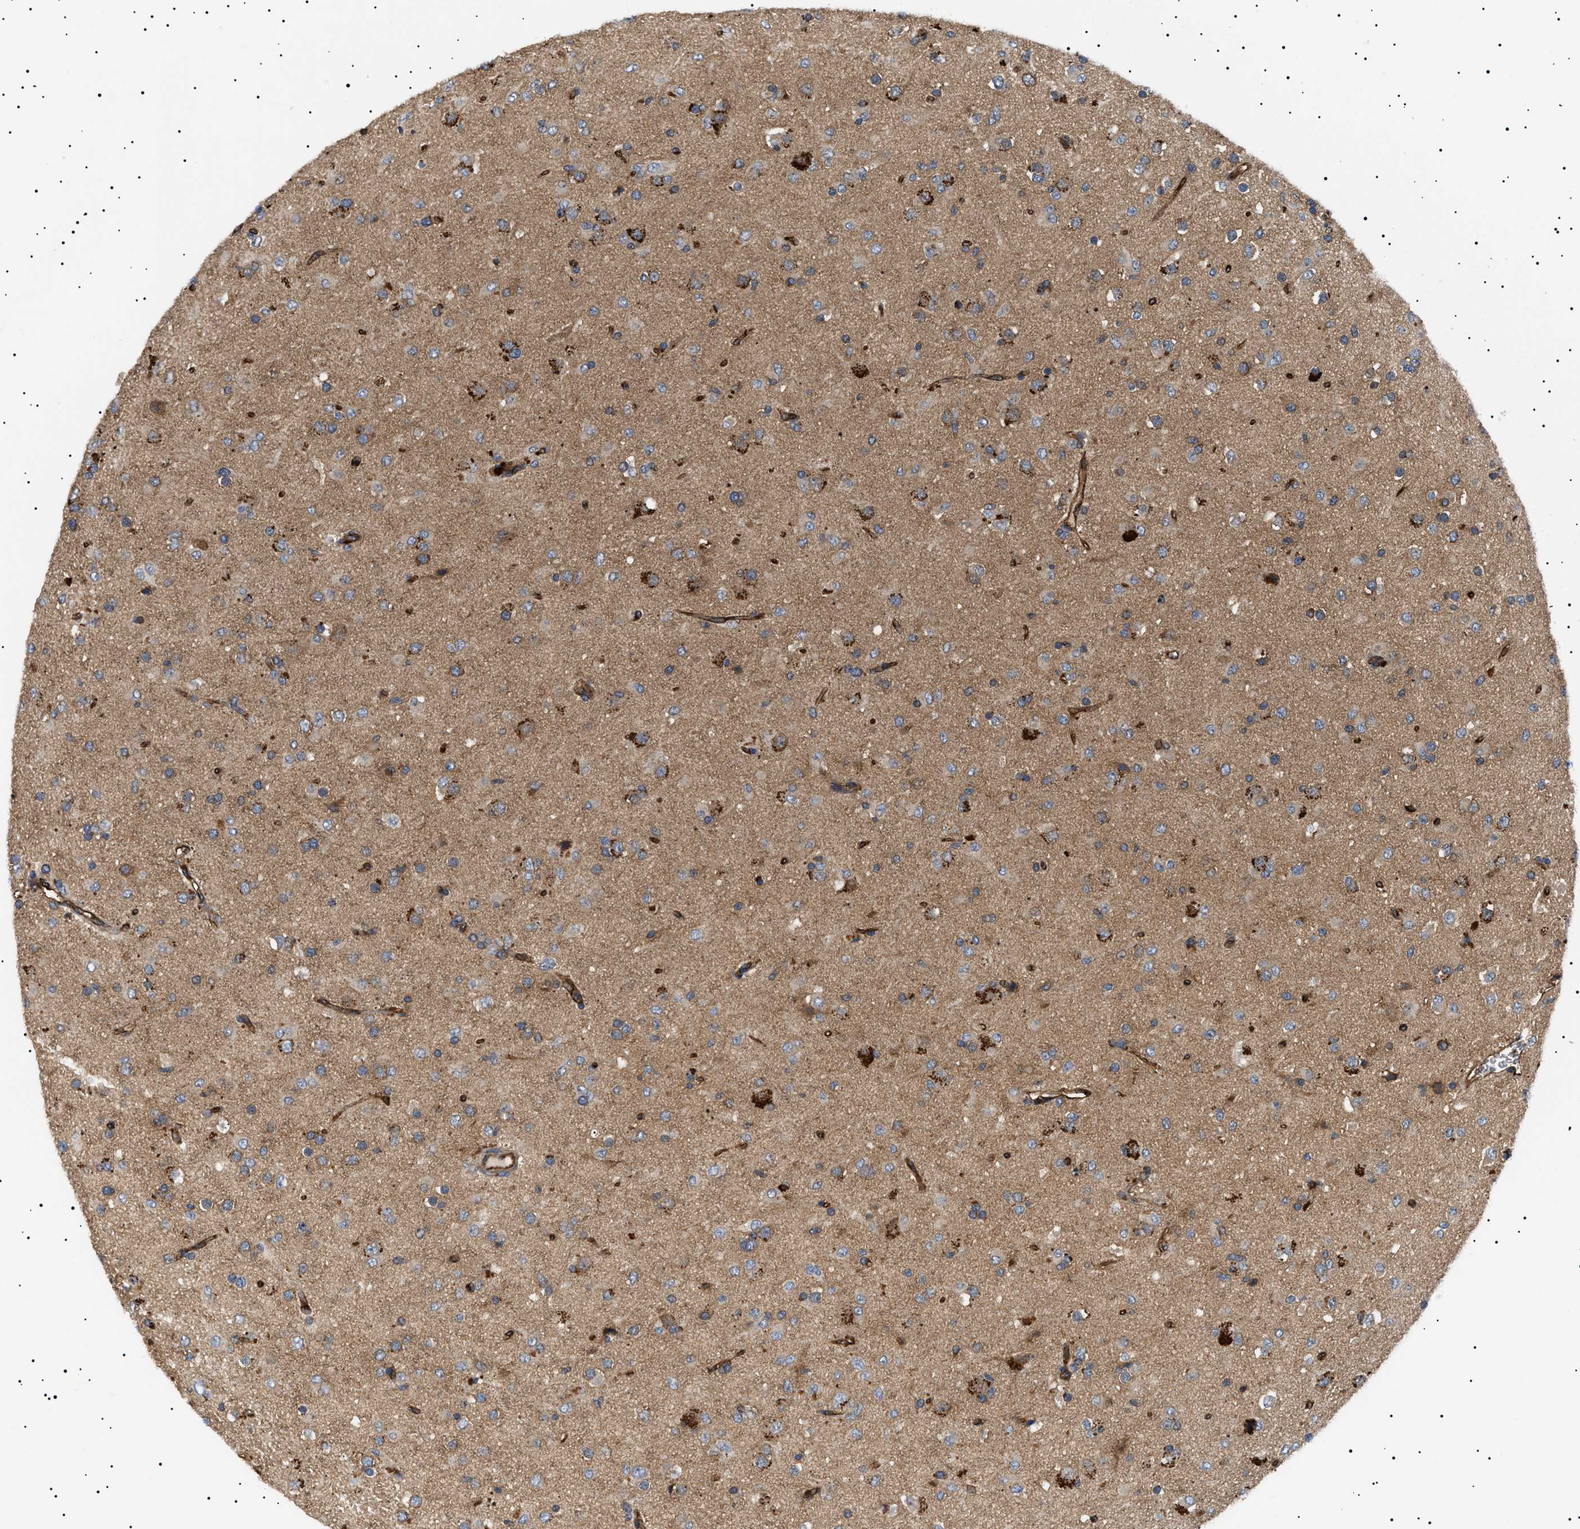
{"staining": {"intensity": "moderate", "quantity": "<25%", "location": "cytoplasmic/membranous"}, "tissue": "glioma", "cell_type": "Tumor cells", "image_type": "cancer", "snomed": [{"axis": "morphology", "description": "Glioma, malignant, Low grade"}, {"axis": "topography", "description": "Brain"}], "caption": "IHC histopathology image of human glioma stained for a protein (brown), which demonstrates low levels of moderate cytoplasmic/membranous positivity in about <25% of tumor cells.", "gene": "TPP2", "patient": {"sex": "male", "age": 65}}